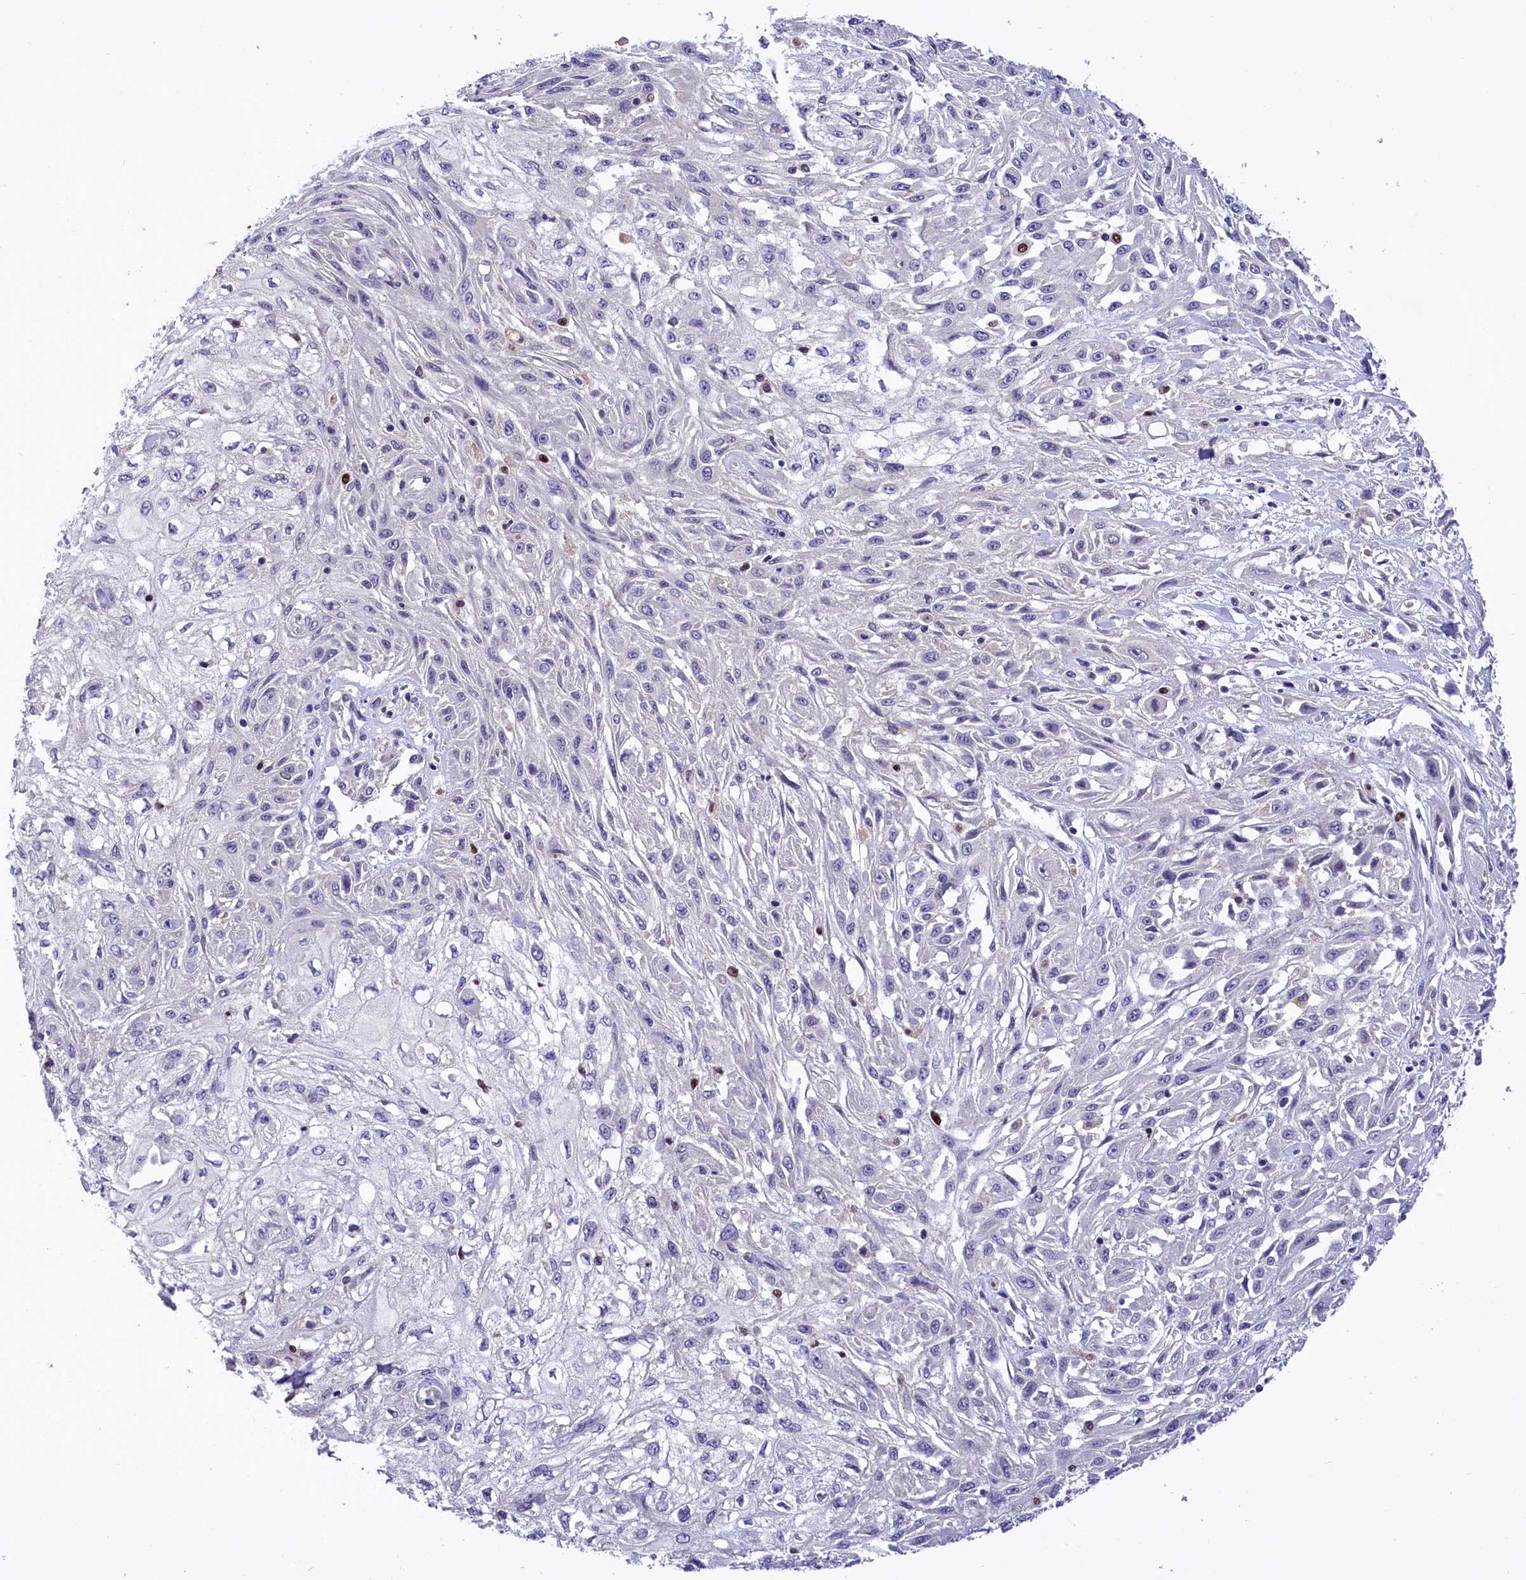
{"staining": {"intensity": "negative", "quantity": "none", "location": "none"}, "tissue": "skin cancer", "cell_type": "Tumor cells", "image_type": "cancer", "snomed": [{"axis": "morphology", "description": "Squamous cell carcinoma, NOS"}, {"axis": "morphology", "description": "Squamous cell carcinoma, metastatic, NOS"}, {"axis": "topography", "description": "Skin"}, {"axis": "topography", "description": "Lymph node"}], "caption": "A high-resolution histopathology image shows immunohistochemistry staining of squamous cell carcinoma (skin), which displays no significant staining in tumor cells.", "gene": "BTBD9", "patient": {"sex": "male", "age": 75}}